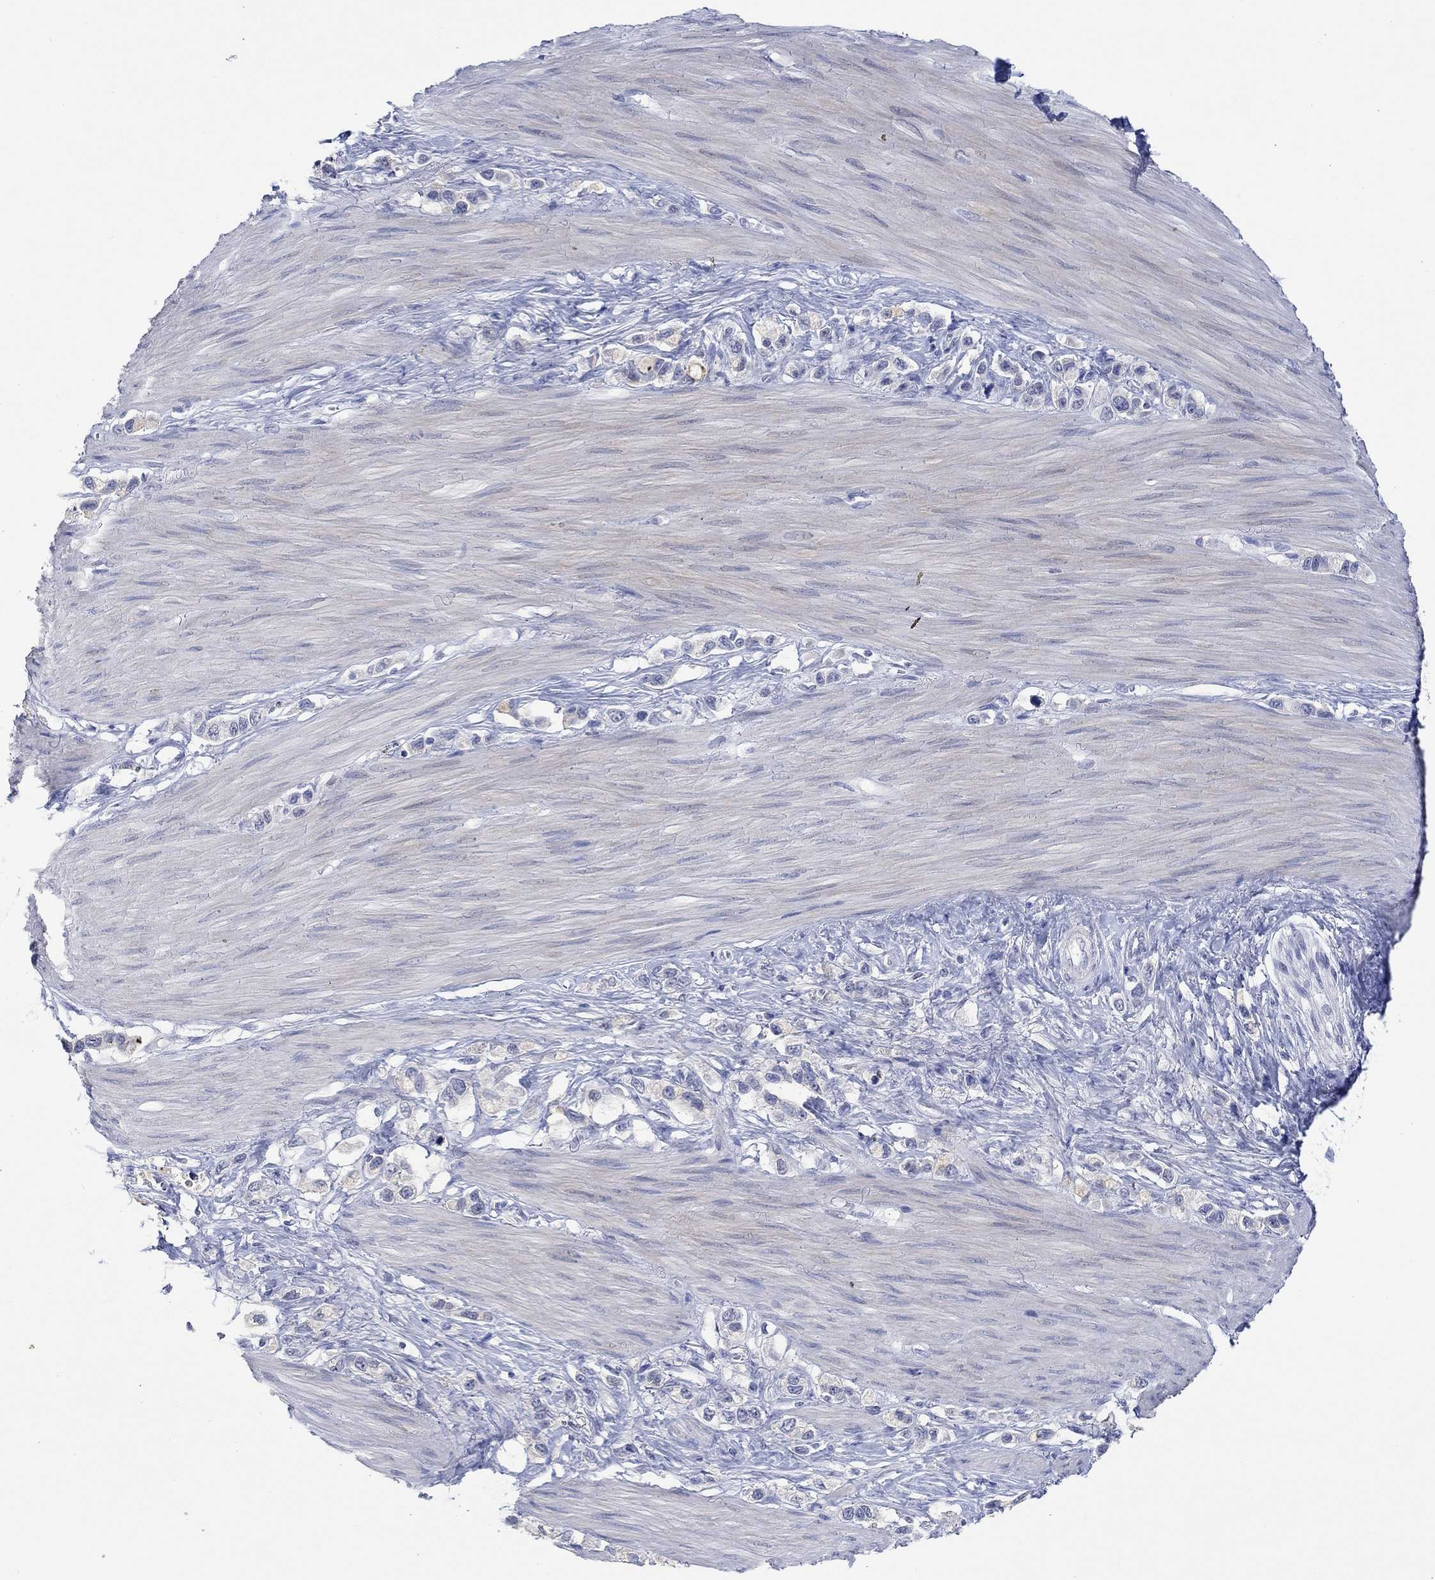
{"staining": {"intensity": "negative", "quantity": "none", "location": "none"}, "tissue": "stomach cancer", "cell_type": "Tumor cells", "image_type": "cancer", "snomed": [{"axis": "morphology", "description": "Normal tissue, NOS"}, {"axis": "morphology", "description": "Adenocarcinoma, NOS"}, {"axis": "morphology", "description": "Adenocarcinoma, High grade"}, {"axis": "topography", "description": "Stomach, upper"}, {"axis": "topography", "description": "Stomach"}], "caption": "Stomach cancer was stained to show a protein in brown. There is no significant staining in tumor cells.", "gene": "DLK1", "patient": {"sex": "female", "age": 65}}